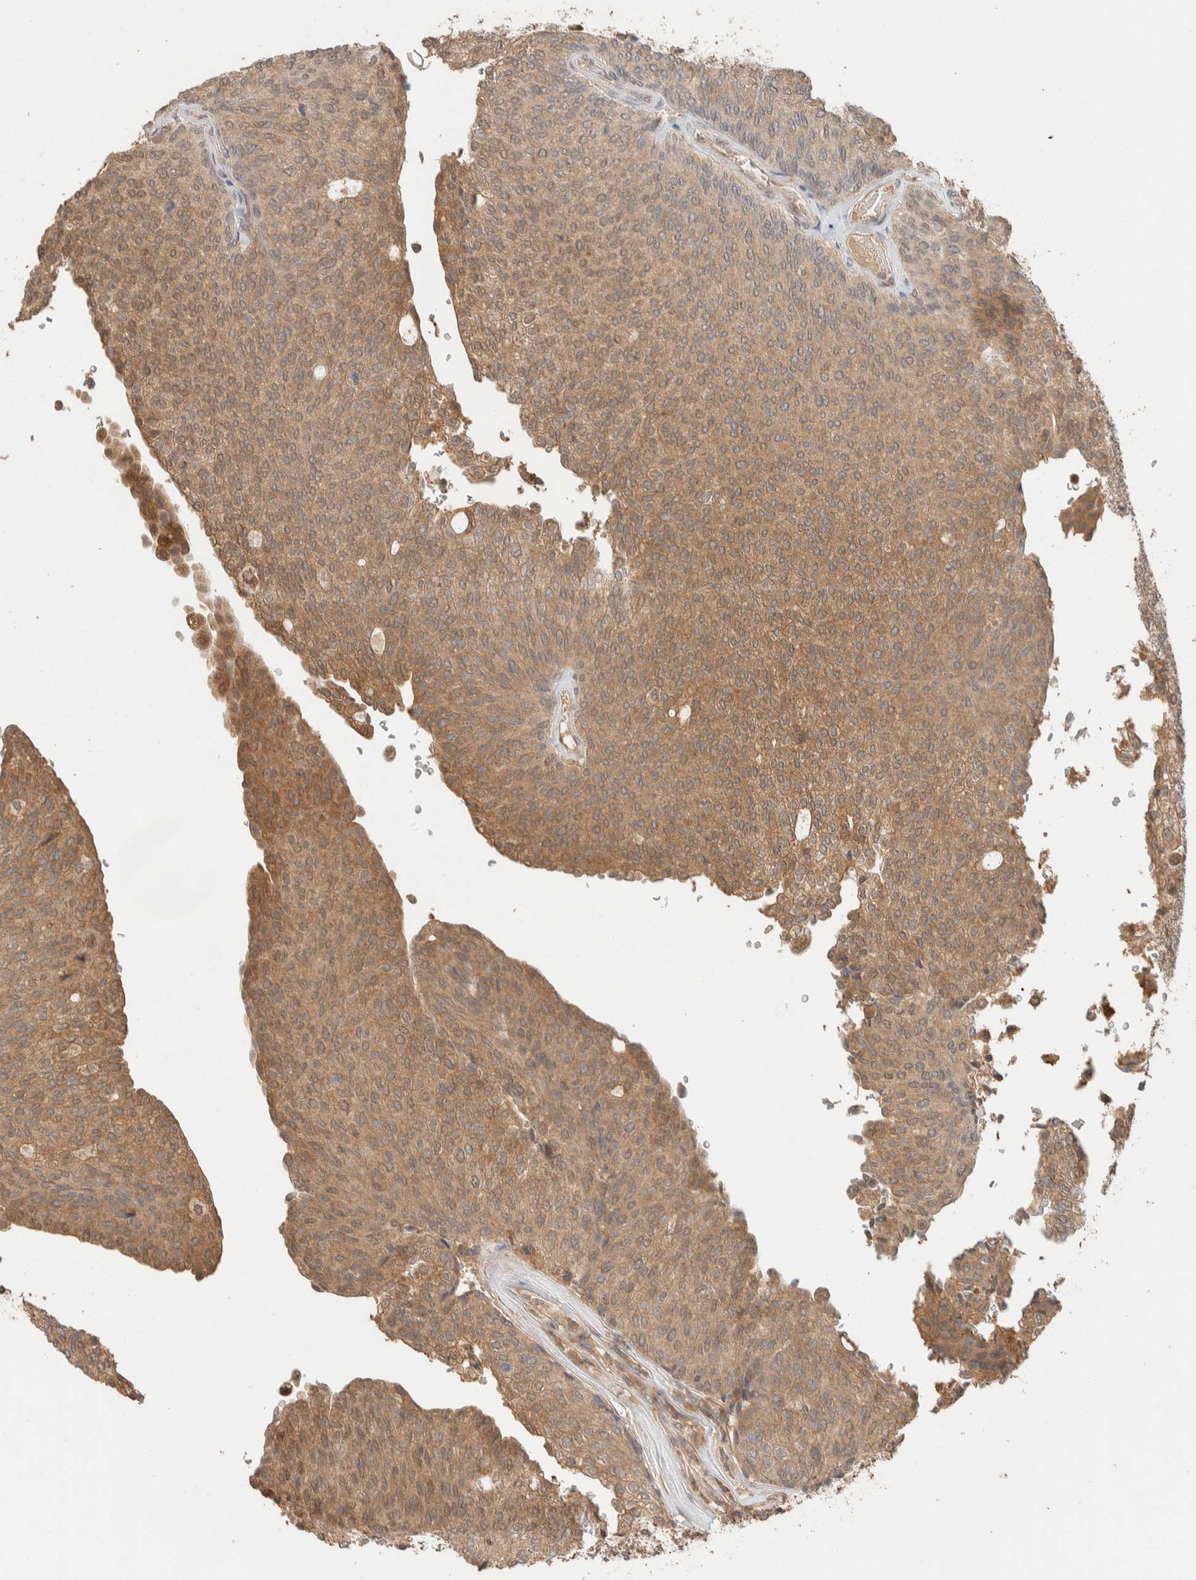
{"staining": {"intensity": "moderate", "quantity": ">75%", "location": "cytoplasmic/membranous"}, "tissue": "urothelial cancer", "cell_type": "Tumor cells", "image_type": "cancer", "snomed": [{"axis": "morphology", "description": "Urothelial carcinoma, Low grade"}, {"axis": "topography", "description": "Urinary bladder"}], "caption": "This is a histology image of IHC staining of low-grade urothelial carcinoma, which shows moderate expression in the cytoplasmic/membranous of tumor cells.", "gene": "ZNF567", "patient": {"sex": "female", "age": 79}}